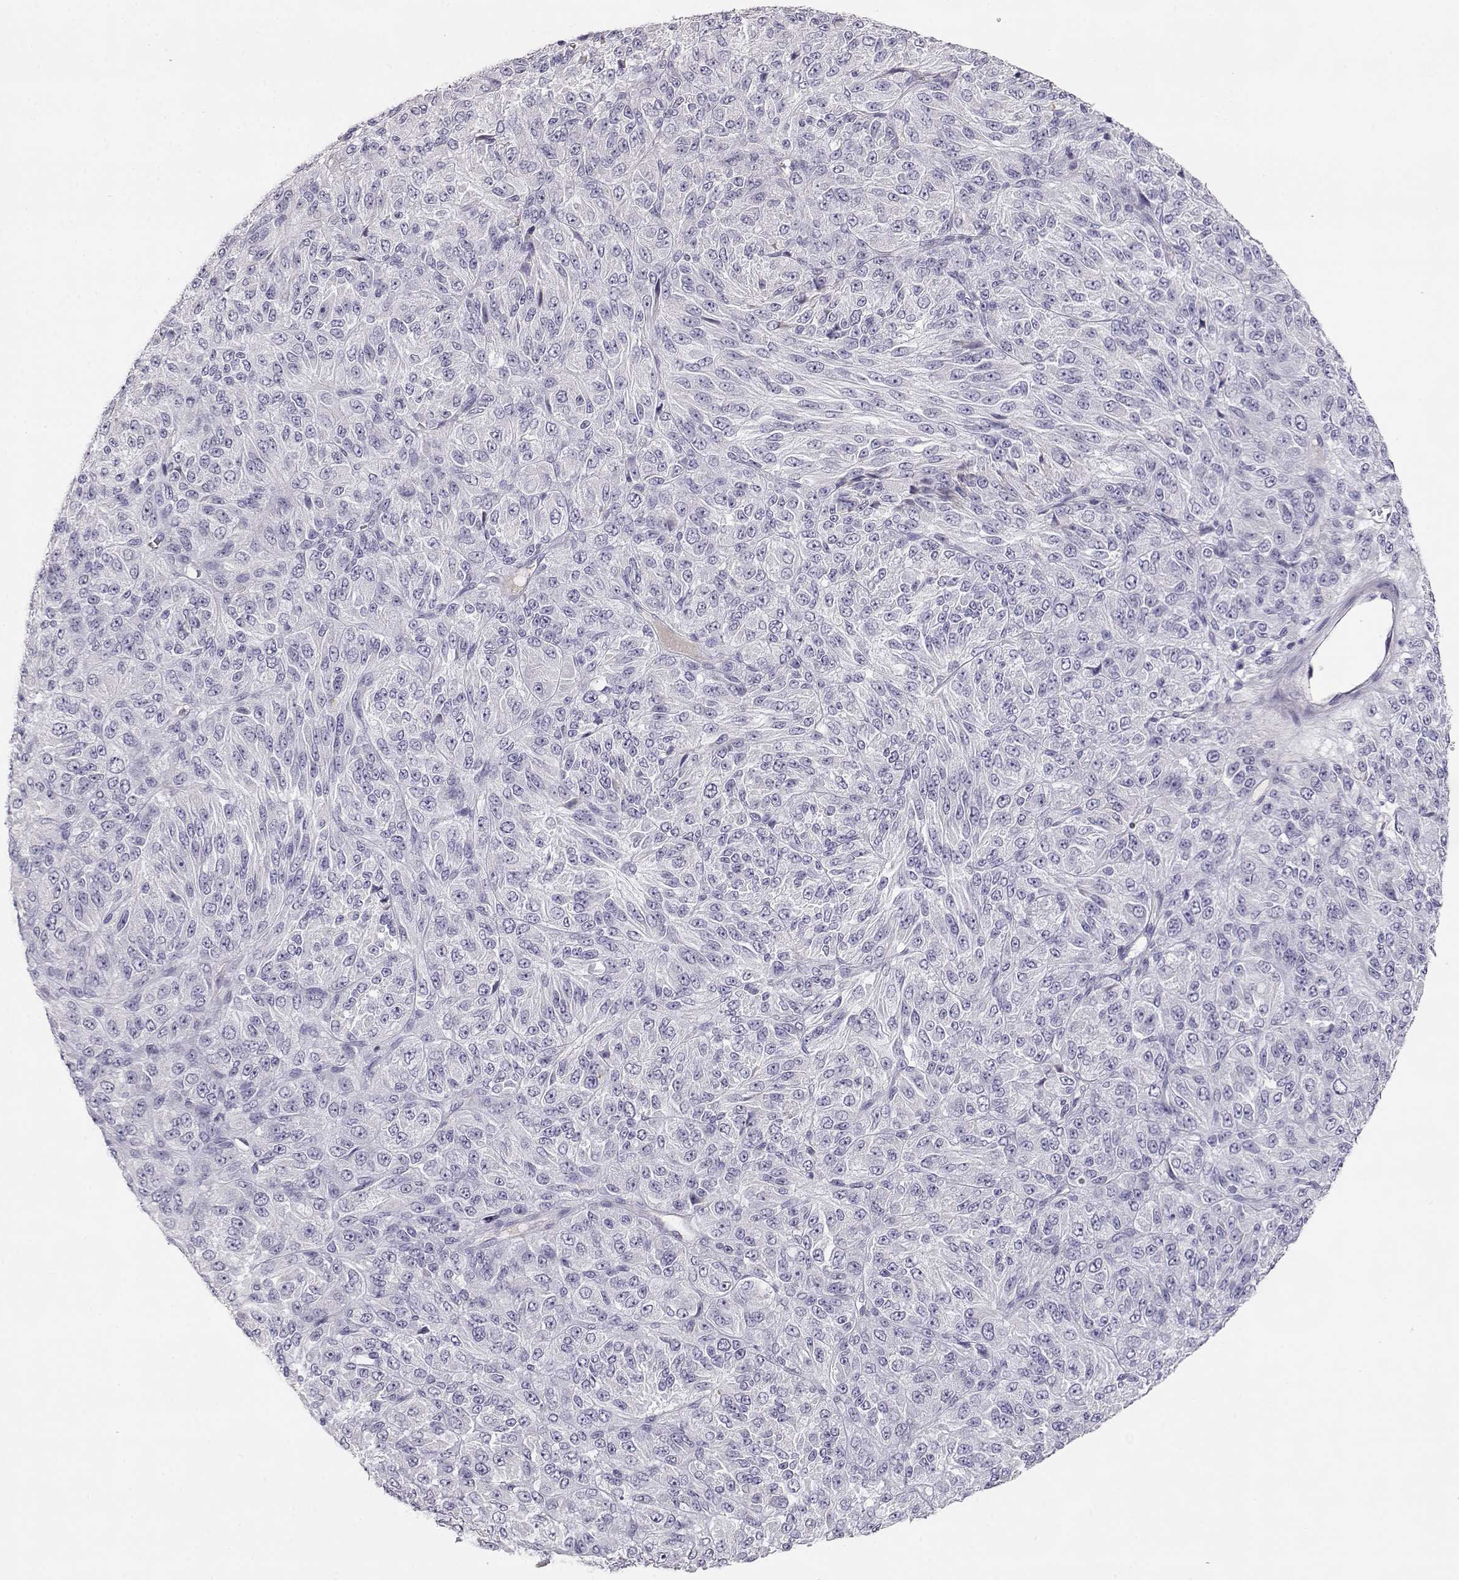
{"staining": {"intensity": "negative", "quantity": "none", "location": "none"}, "tissue": "melanoma", "cell_type": "Tumor cells", "image_type": "cancer", "snomed": [{"axis": "morphology", "description": "Malignant melanoma, Metastatic site"}, {"axis": "topography", "description": "Brain"}], "caption": "Tumor cells show no significant expression in melanoma.", "gene": "SLCO6A1", "patient": {"sex": "female", "age": 56}}